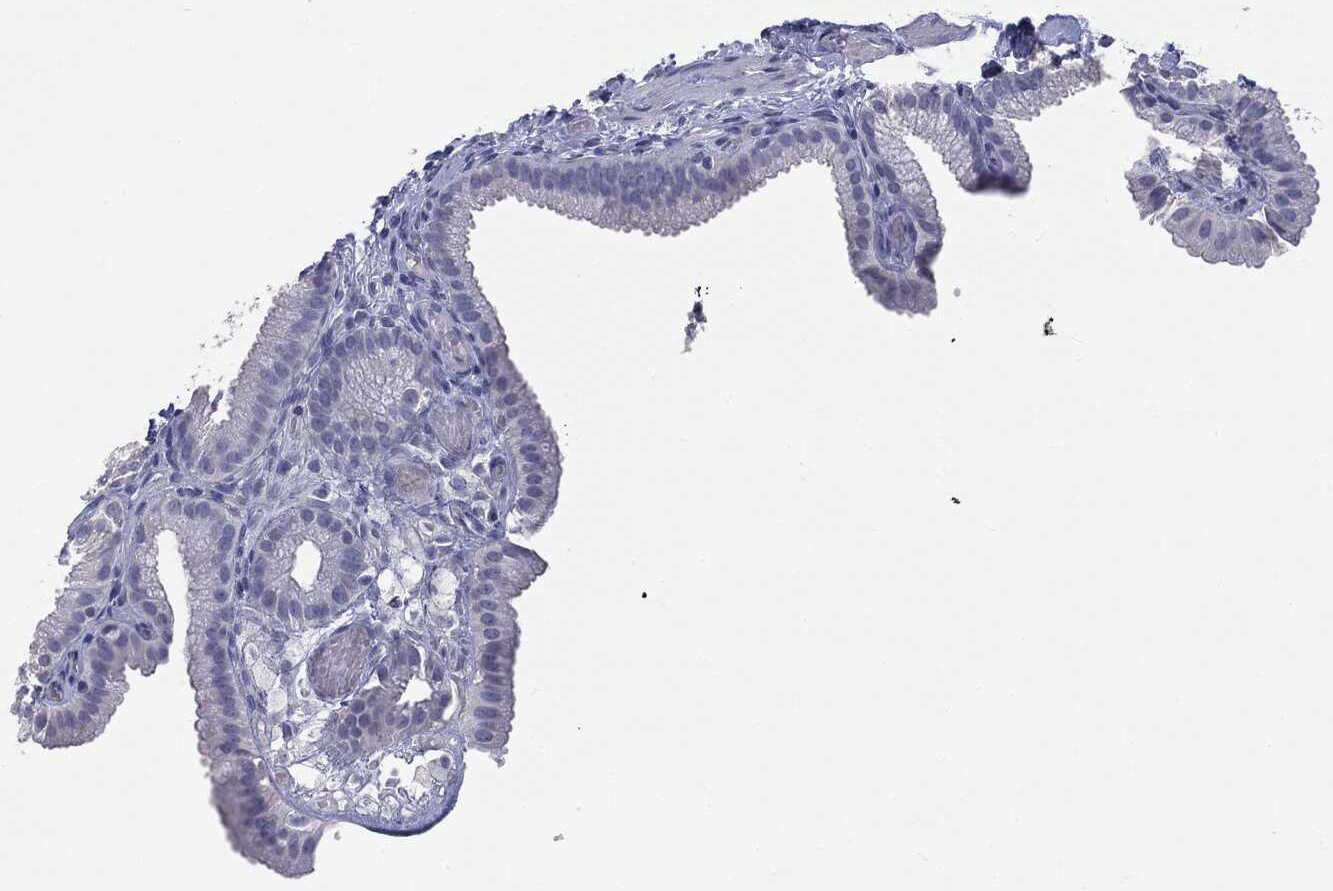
{"staining": {"intensity": "negative", "quantity": "none", "location": "none"}, "tissue": "gallbladder", "cell_type": "Glandular cells", "image_type": "normal", "snomed": [{"axis": "morphology", "description": "Normal tissue, NOS"}, {"axis": "topography", "description": "Gallbladder"}, {"axis": "topography", "description": "Peripheral nerve tissue"}], "caption": "Immunohistochemistry (IHC) micrograph of benign gallbladder: human gallbladder stained with DAB (3,3'-diaminobenzidine) displays no significant protein staining in glandular cells. The staining is performed using DAB (3,3'-diaminobenzidine) brown chromogen with nuclei counter-stained in using hematoxylin.", "gene": "TSHB", "patient": {"sex": "female", "age": 45}}